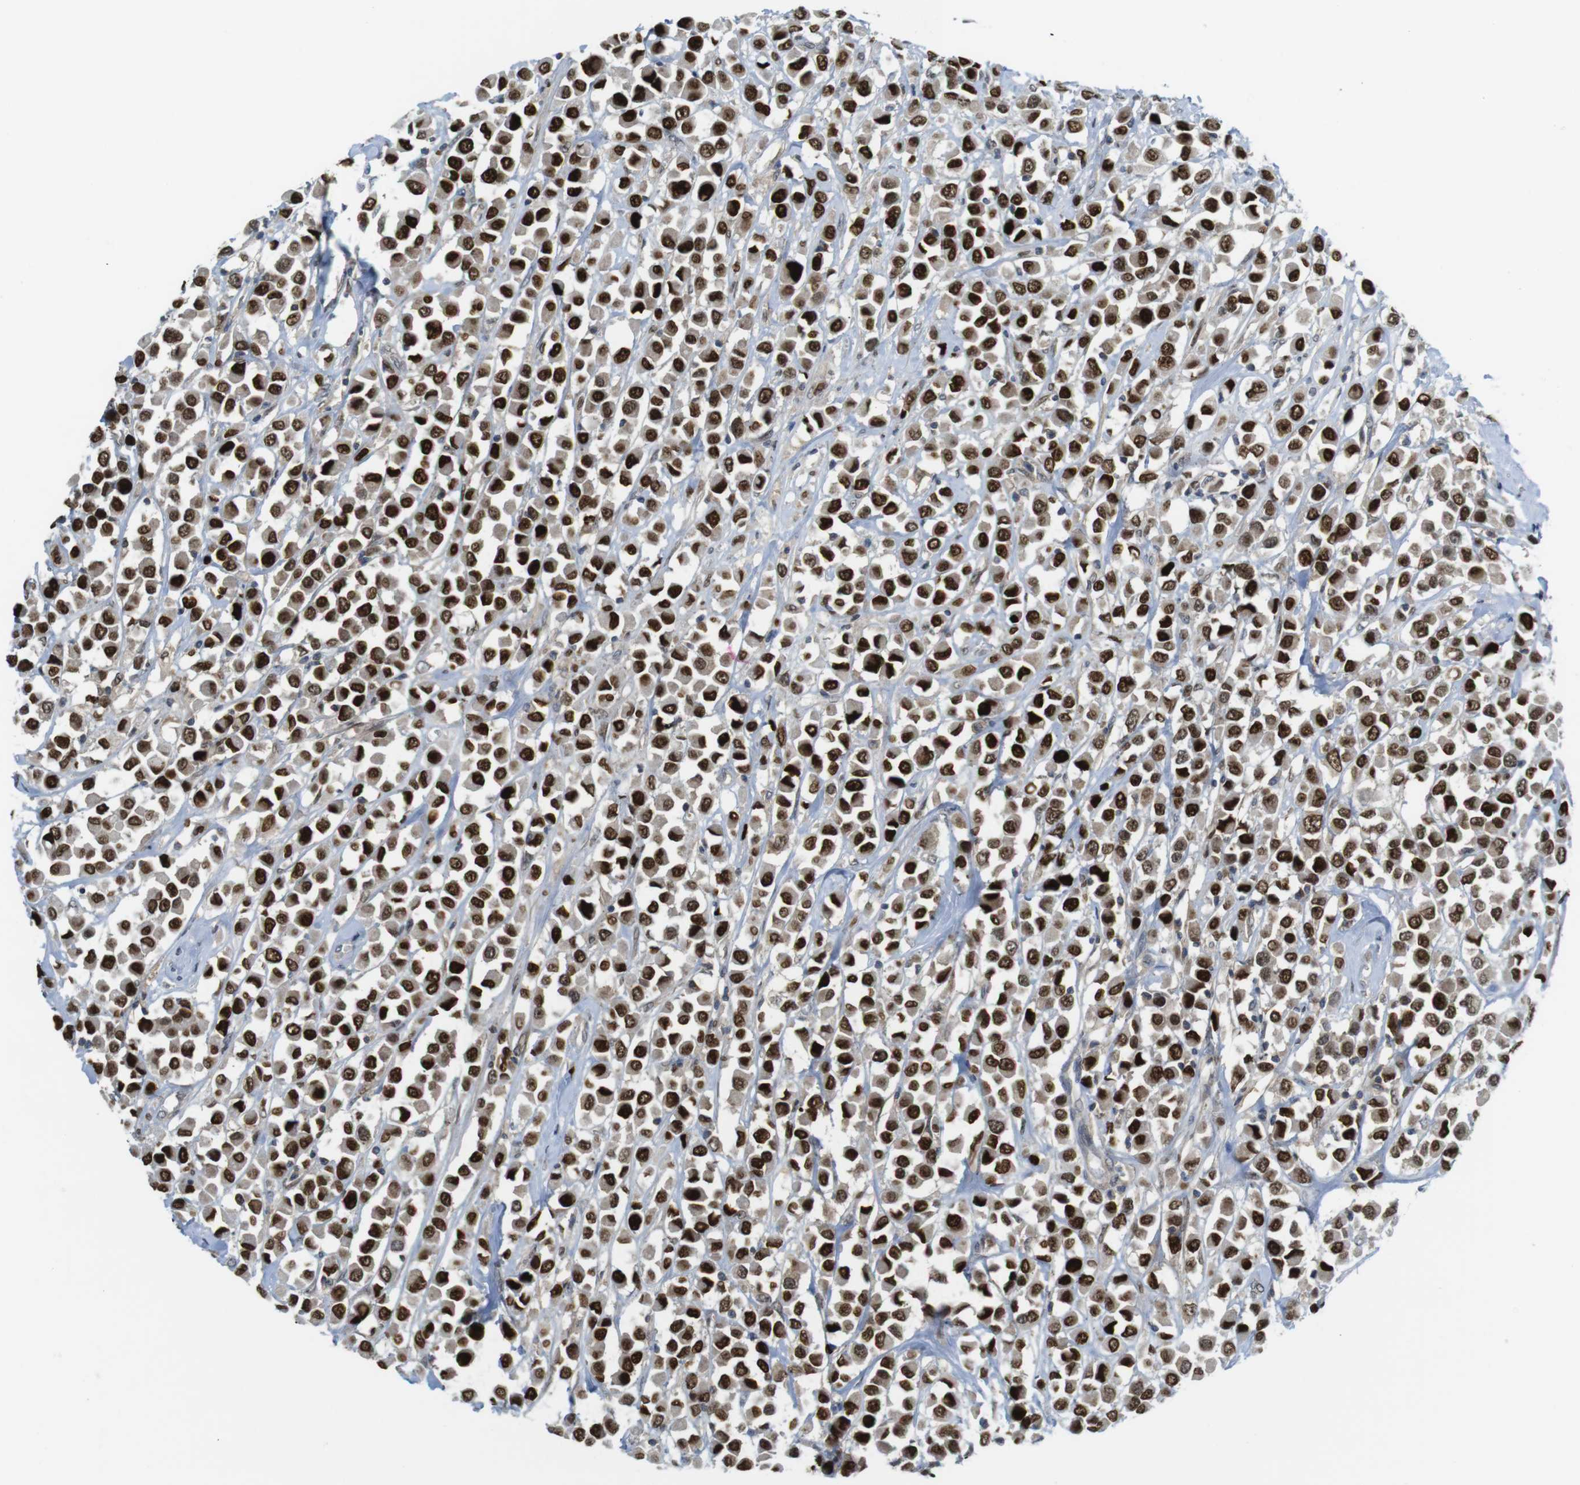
{"staining": {"intensity": "strong", "quantity": ">75%", "location": "nuclear"}, "tissue": "breast cancer", "cell_type": "Tumor cells", "image_type": "cancer", "snomed": [{"axis": "morphology", "description": "Duct carcinoma"}, {"axis": "topography", "description": "Breast"}], "caption": "Human breast cancer (intraductal carcinoma) stained for a protein (brown) exhibits strong nuclear positive staining in approximately >75% of tumor cells.", "gene": "RCC1", "patient": {"sex": "female", "age": 61}}